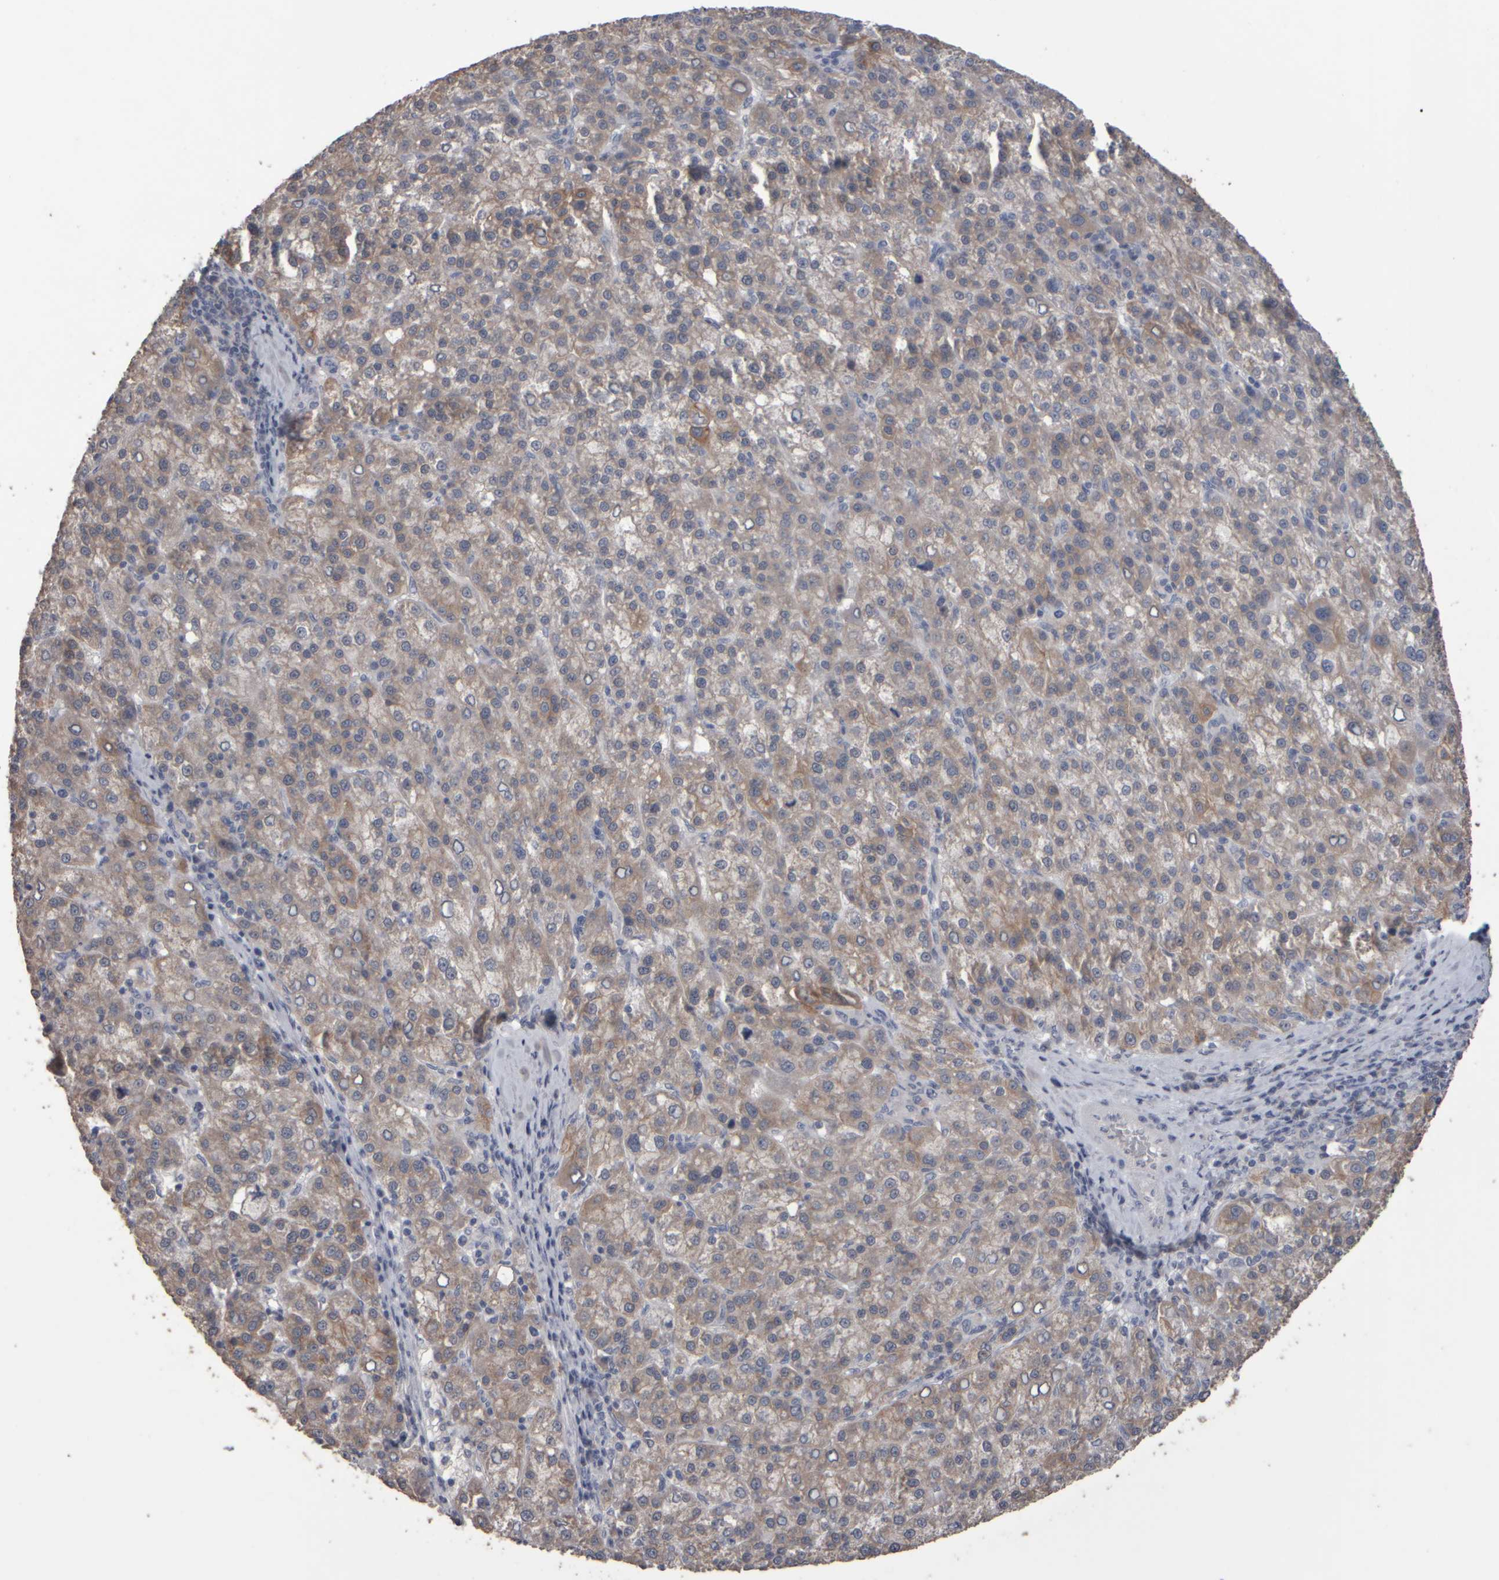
{"staining": {"intensity": "weak", "quantity": ">75%", "location": "cytoplasmic/membranous"}, "tissue": "liver cancer", "cell_type": "Tumor cells", "image_type": "cancer", "snomed": [{"axis": "morphology", "description": "Carcinoma, Hepatocellular, NOS"}, {"axis": "topography", "description": "Liver"}], "caption": "The immunohistochemical stain highlights weak cytoplasmic/membranous staining in tumor cells of liver cancer (hepatocellular carcinoma) tissue.", "gene": "EPHX2", "patient": {"sex": "female", "age": 58}}